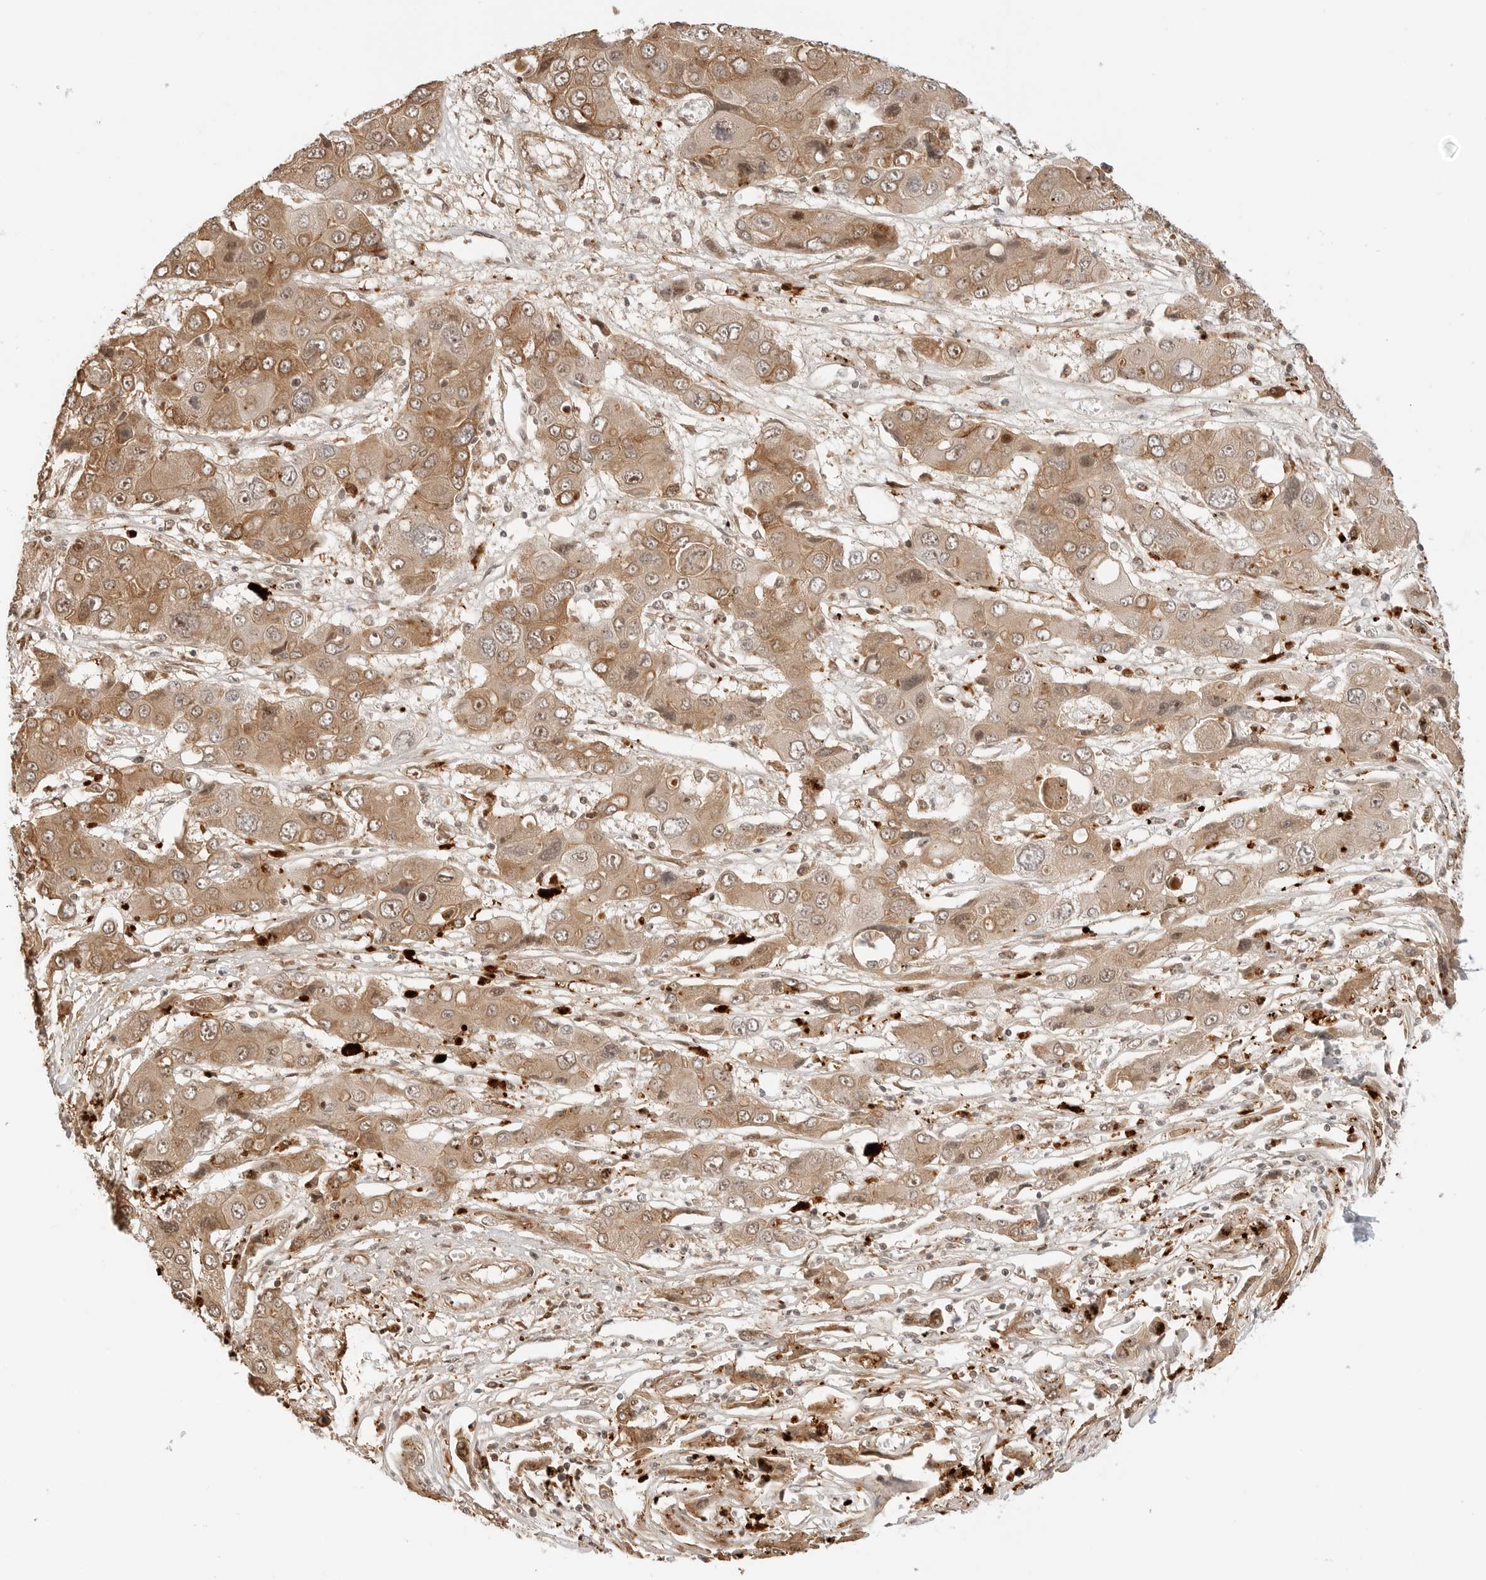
{"staining": {"intensity": "moderate", "quantity": ">75%", "location": "cytoplasmic/membranous,nuclear"}, "tissue": "liver cancer", "cell_type": "Tumor cells", "image_type": "cancer", "snomed": [{"axis": "morphology", "description": "Cholangiocarcinoma"}, {"axis": "topography", "description": "Liver"}], "caption": "High-magnification brightfield microscopy of liver cancer (cholangiocarcinoma) stained with DAB (3,3'-diaminobenzidine) (brown) and counterstained with hematoxylin (blue). tumor cells exhibit moderate cytoplasmic/membranous and nuclear expression is present in about>75% of cells.", "gene": "GEM", "patient": {"sex": "male", "age": 67}}